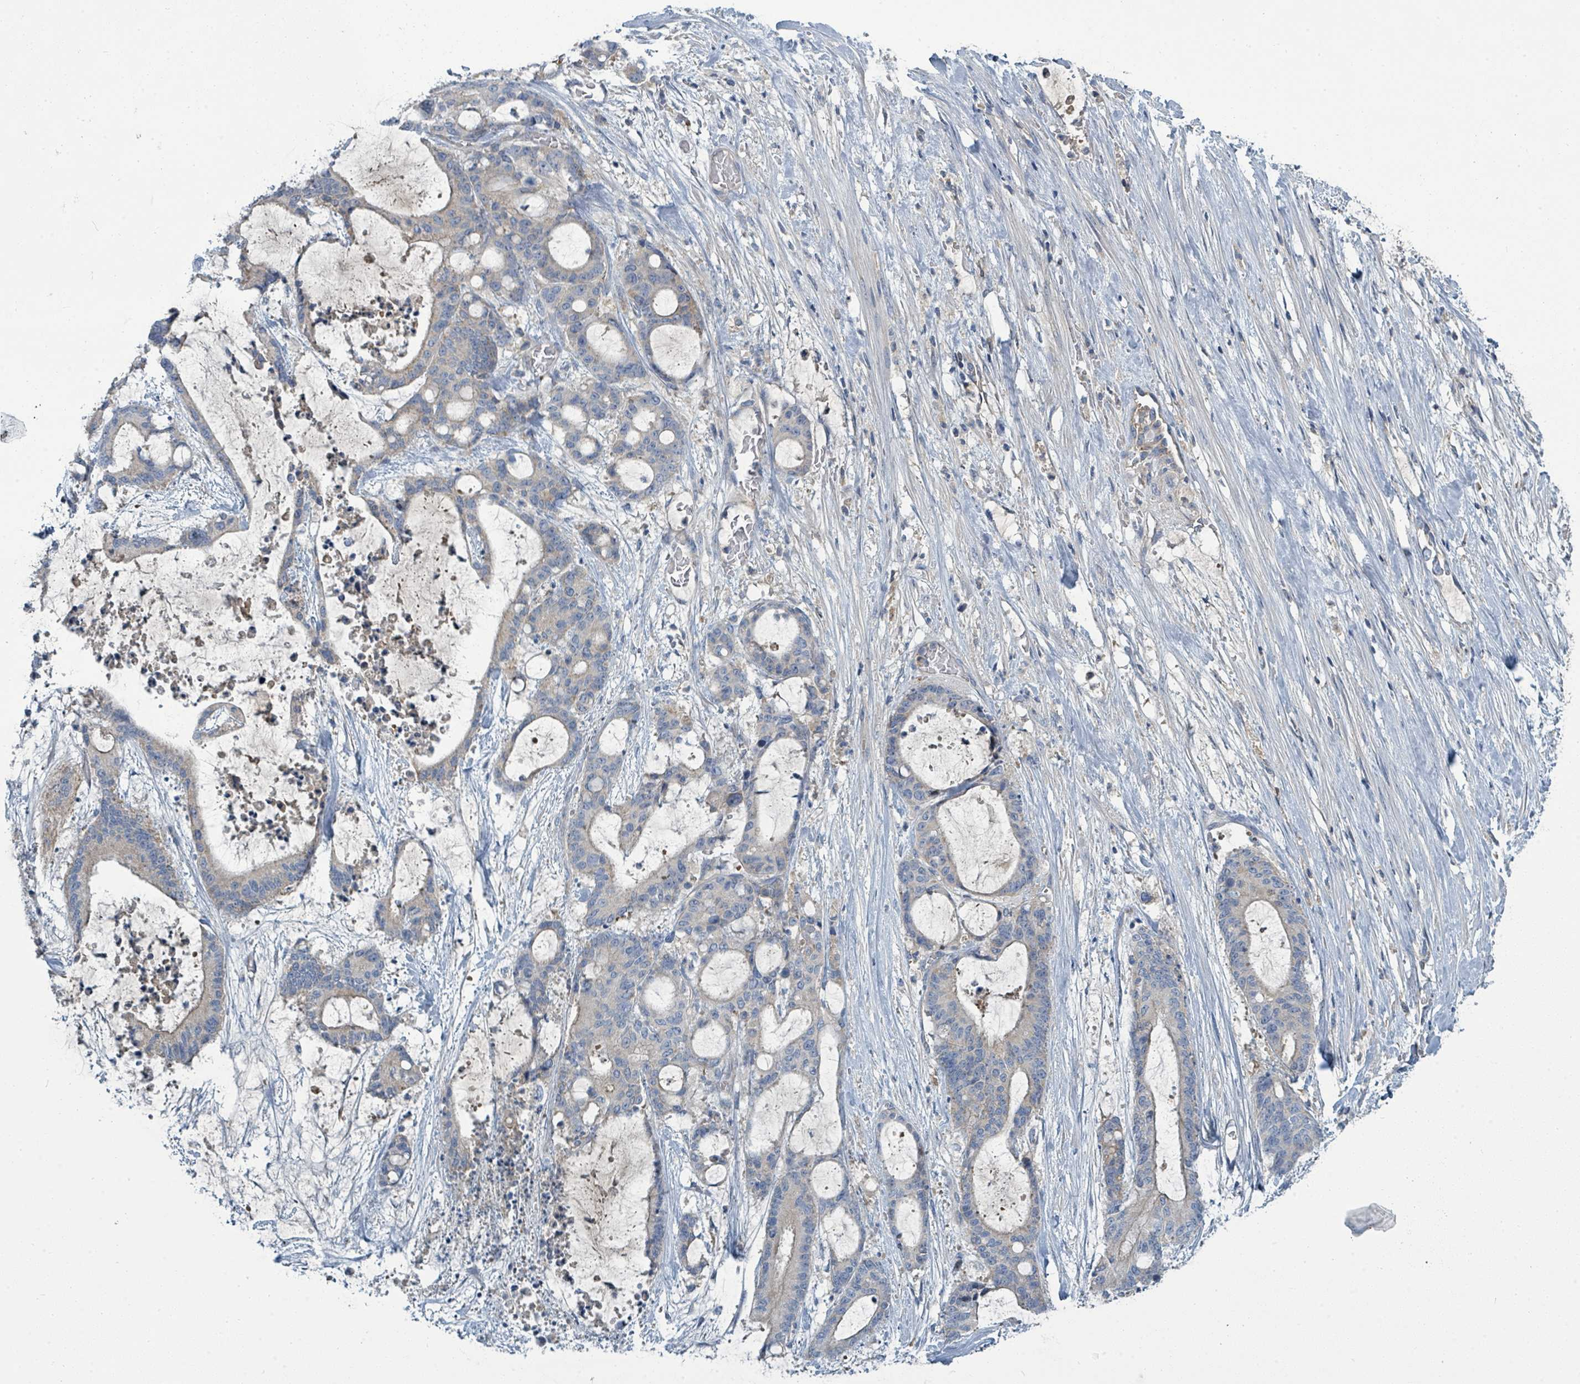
{"staining": {"intensity": "negative", "quantity": "none", "location": "none"}, "tissue": "liver cancer", "cell_type": "Tumor cells", "image_type": "cancer", "snomed": [{"axis": "morphology", "description": "Normal tissue, NOS"}, {"axis": "morphology", "description": "Cholangiocarcinoma"}, {"axis": "topography", "description": "Liver"}, {"axis": "topography", "description": "Peripheral nerve tissue"}], "caption": "A micrograph of cholangiocarcinoma (liver) stained for a protein displays no brown staining in tumor cells.", "gene": "SLC25A23", "patient": {"sex": "female", "age": 73}}